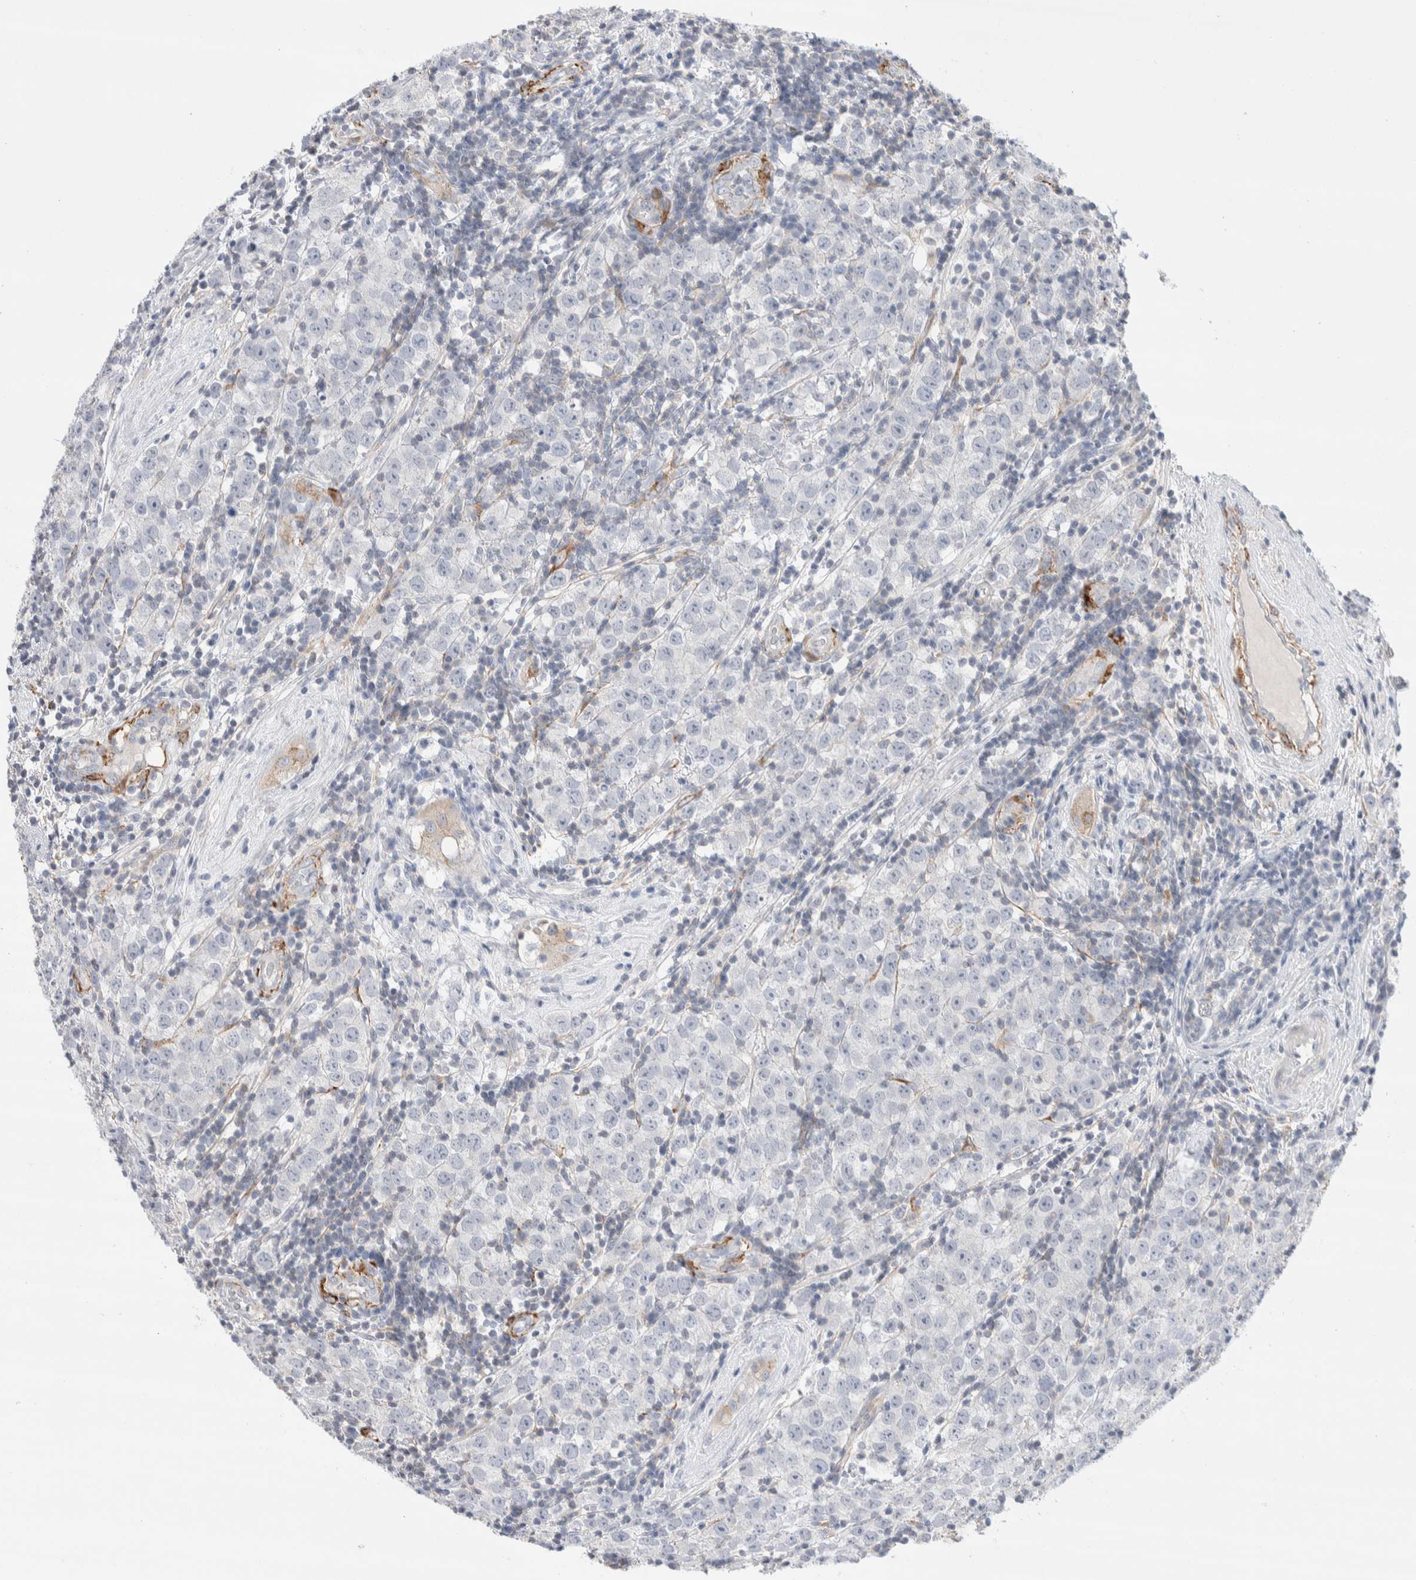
{"staining": {"intensity": "negative", "quantity": "none", "location": "none"}, "tissue": "testis cancer", "cell_type": "Tumor cells", "image_type": "cancer", "snomed": [{"axis": "morphology", "description": "Seminoma, NOS"}, {"axis": "morphology", "description": "Carcinoma, Embryonal, NOS"}, {"axis": "topography", "description": "Testis"}], "caption": "The photomicrograph reveals no significant expression in tumor cells of testis cancer (seminoma).", "gene": "SEPTIN4", "patient": {"sex": "male", "age": 28}}